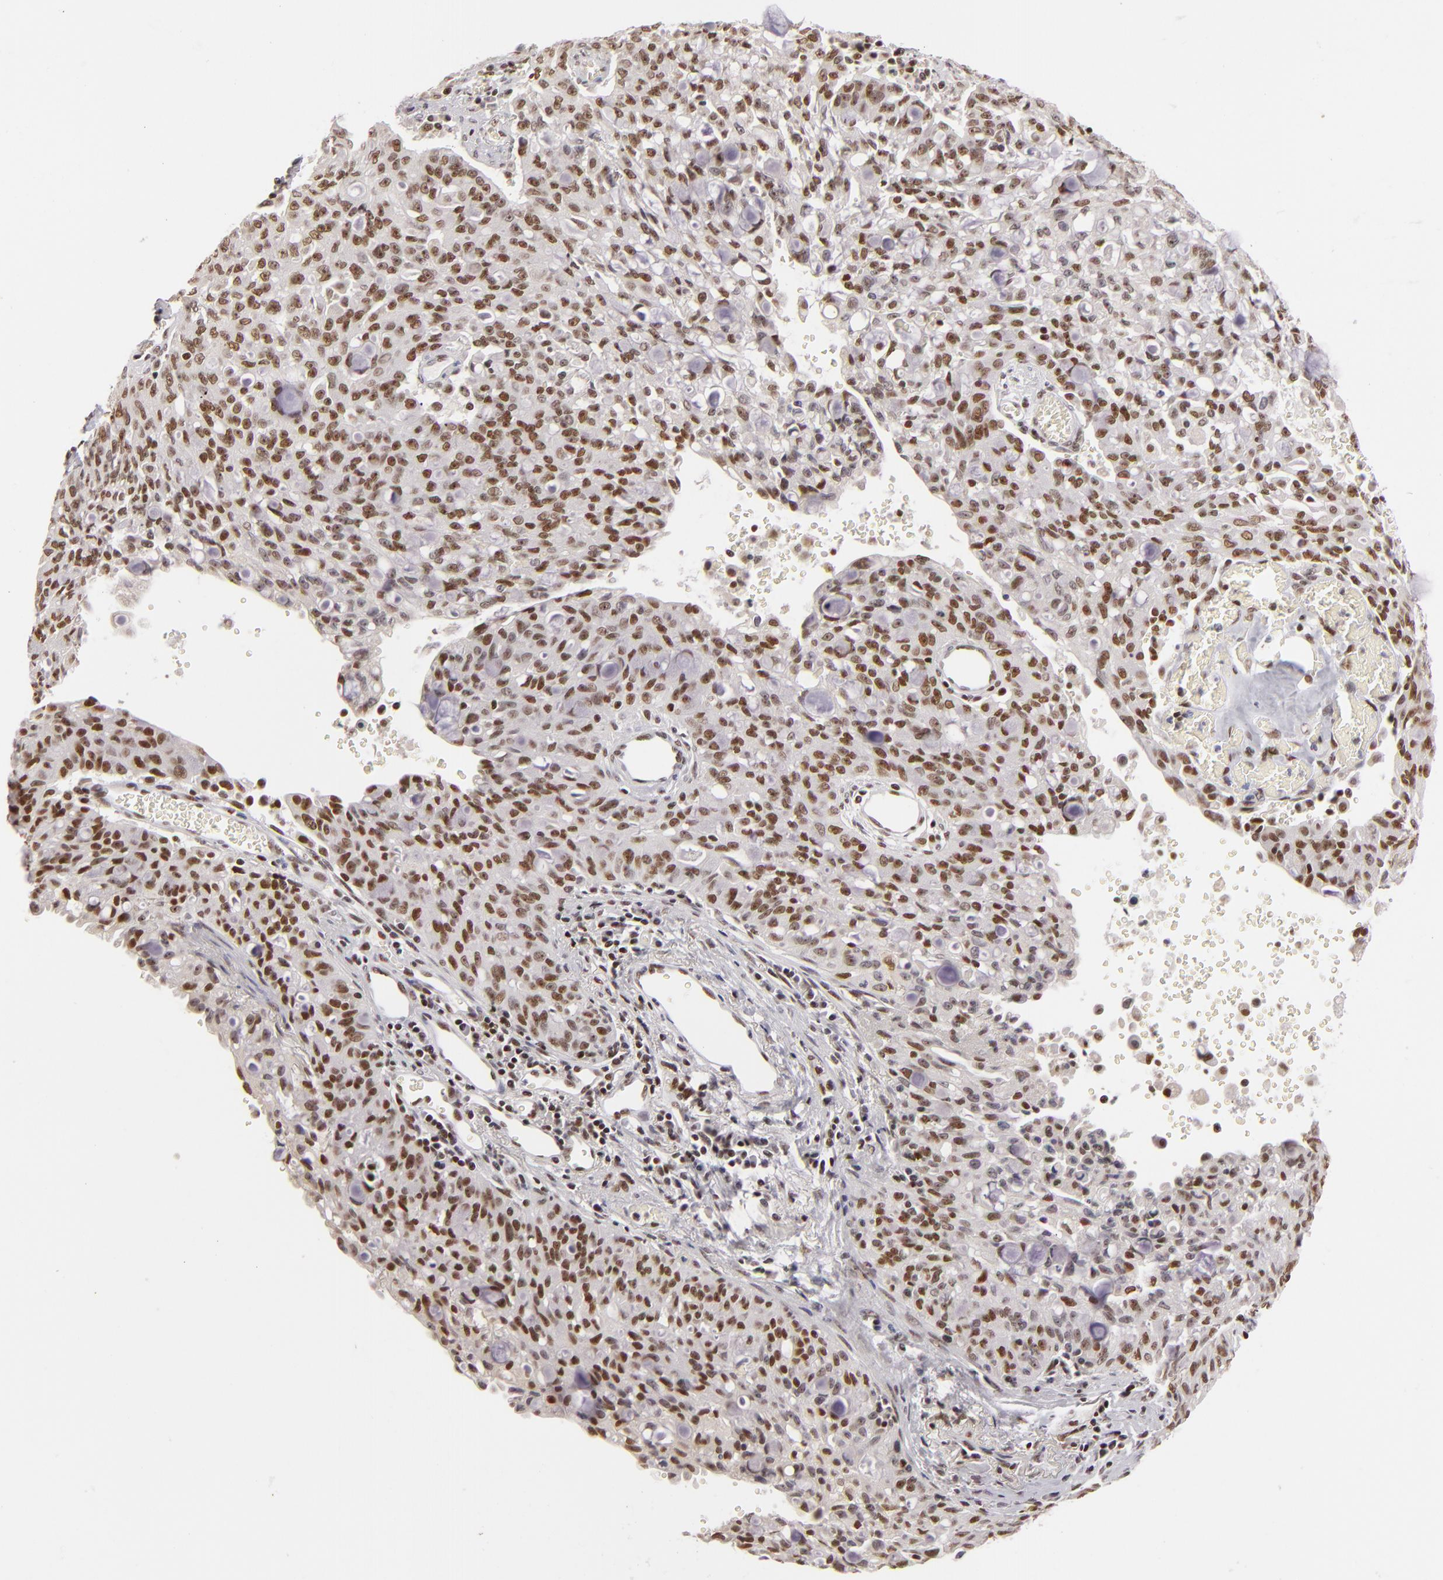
{"staining": {"intensity": "moderate", "quantity": ">75%", "location": "nuclear"}, "tissue": "lung cancer", "cell_type": "Tumor cells", "image_type": "cancer", "snomed": [{"axis": "morphology", "description": "Adenocarcinoma, NOS"}, {"axis": "topography", "description": "Lung"}], "caption": "IHC of lung adenocarcinoma demonstrates medium levels of moderate nuclear staining in approximately >75% of tumor cells. (Stains: DAB in brown, nuclei in blue, Microscopy: brightfield microscopy at high magnification).", "gene": "DAXX", "patient": {"sex": "female", "age": 44}}